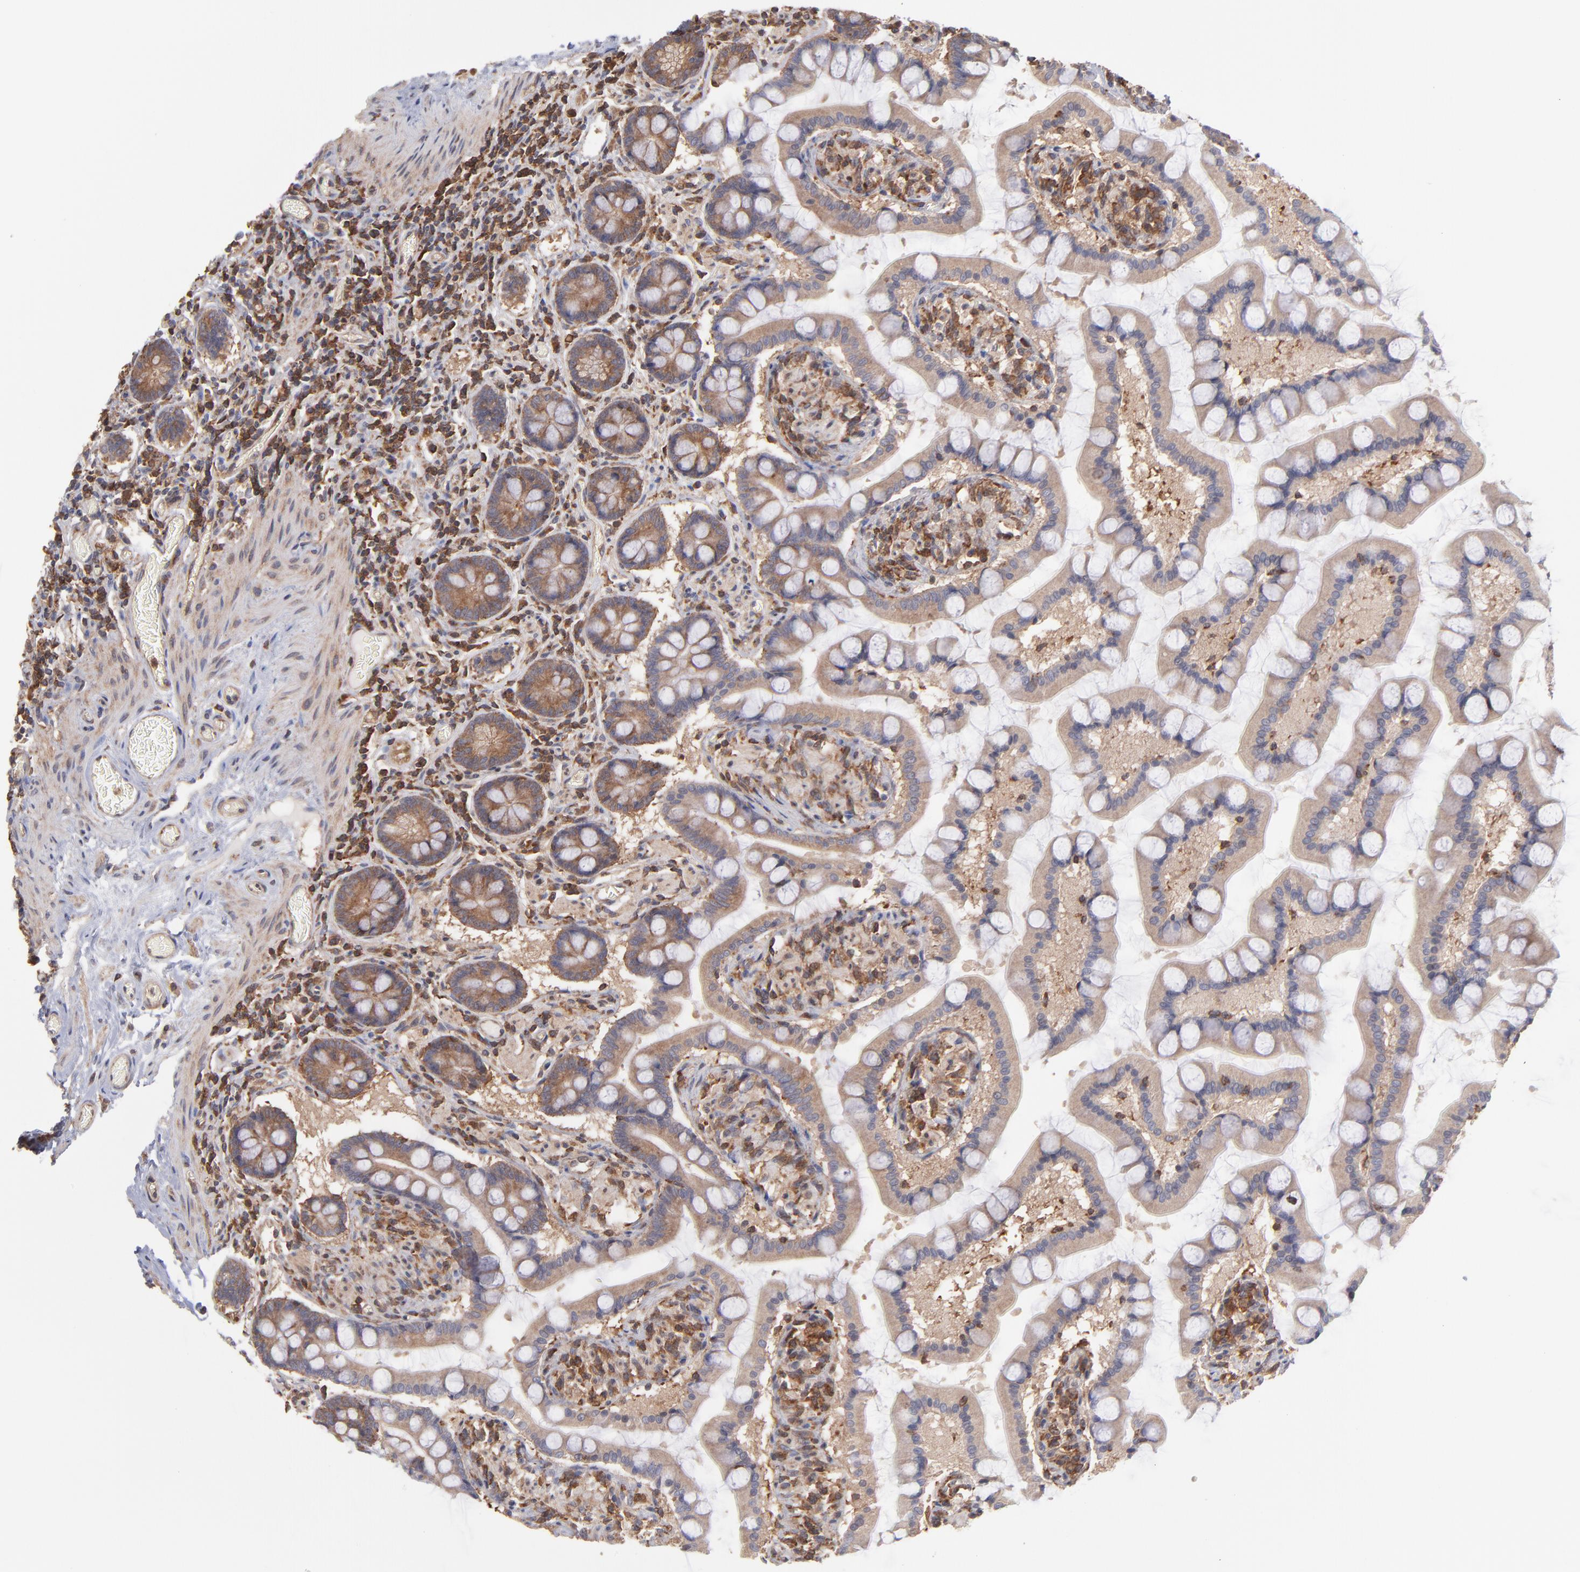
{"staining": {"intensity": "moderate", "quantity": ">75%", "location": "cytoplasmic/membranous"}, "tissue": "small intestine", "cell_type": "Glandular cells", "image_type": "normal", "snomed": [{"axis": "morphology", "description": "Normal tissue, NOS"}, {"axis": "topography", "description": "Small intestine"}], "caption": "IHC photomicrograph of normal human small intestine stained for a protein (brown), which shows medium levels of moderate cytoplasmic/membranous staining in about >75% of glandular cells.", "gene": "MAPRE1", "patient": {"sex": "male", "age": 41}}